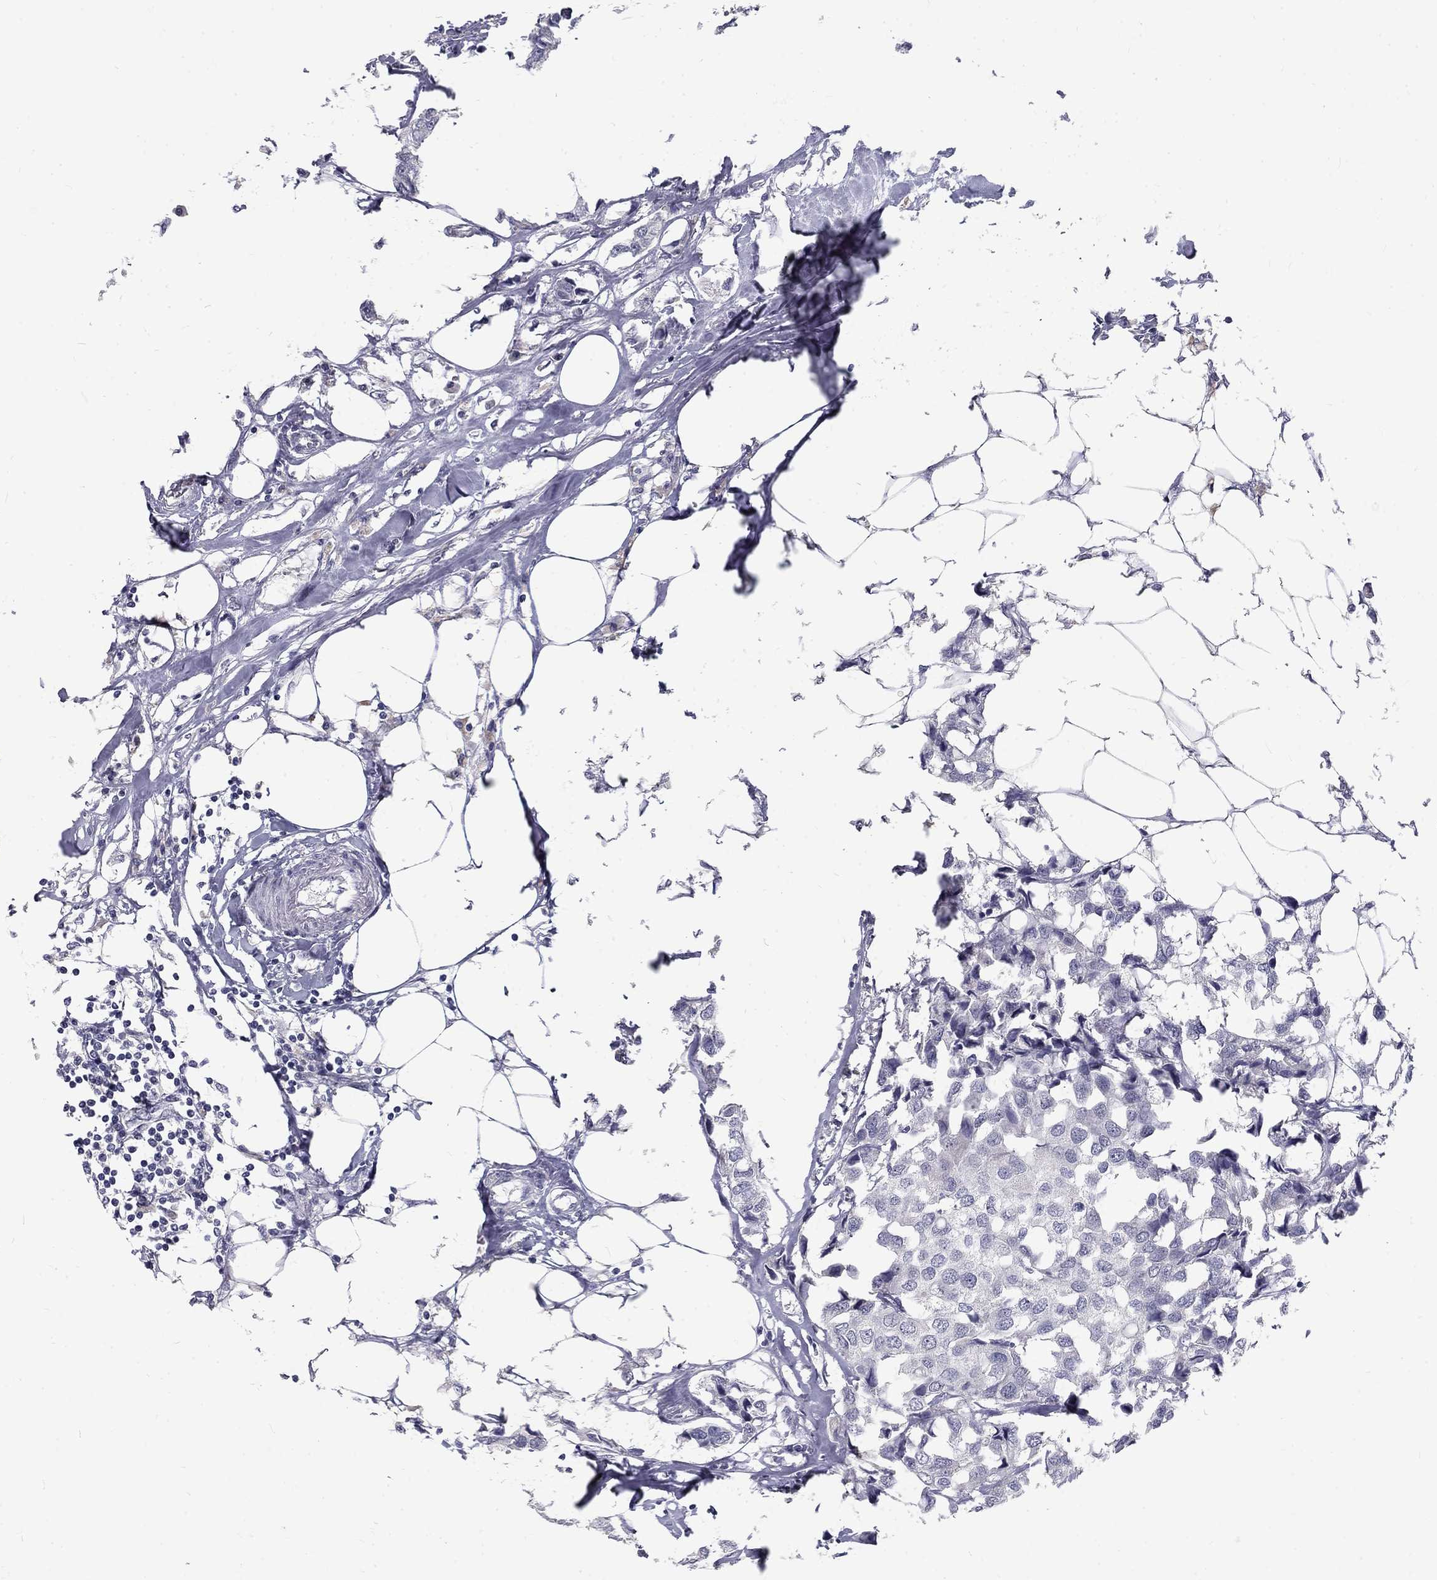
{"staining": {"intensity": "negative", "quantity": "none", "location": "none"}, "tissue": "breast cancer", "cell_type": "Tumor cells", "image_type": "cancer", "snomed": [{"axis": "morphology", "description": "Duct carcinoma"}, {"axis": "topography", "description": "Breast"}], "caption": "There is no significant expression in tumor cells of breast invasive ductal carcinoma.", "gene": "NOS1", "patient": {"sex": "female", "age": 80}}